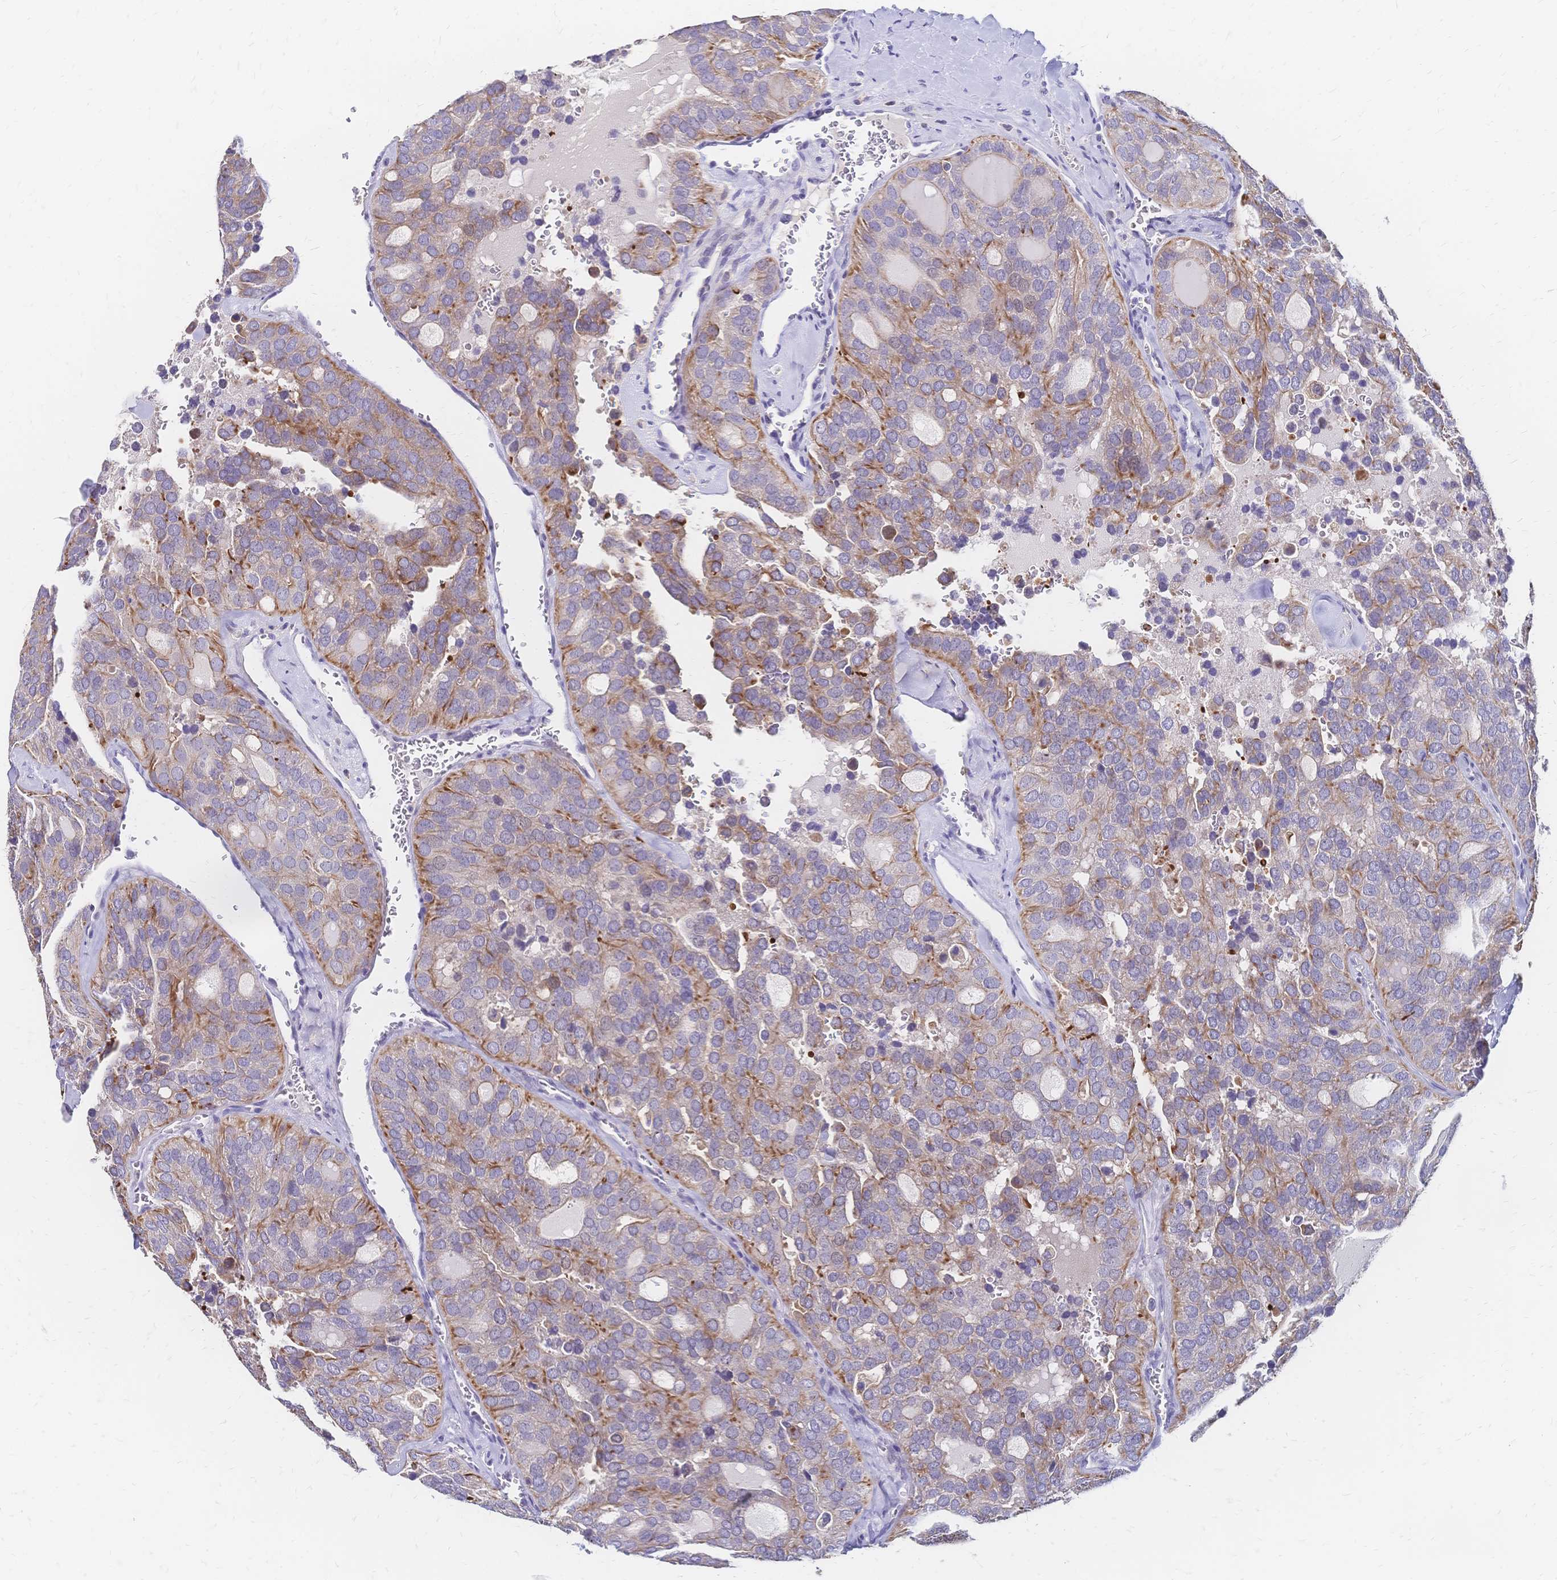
{"staining": {"intensity": "moderate", "quantity": "<25%", "location": "cytoplasmic/membranous"}, "tissue": "thyroid cancer", "cell_type": "Tumor cells", "image_type": "cancer", "snomed": [{"axis": "morphology", "description": "Follicular adenoma carcinoma, NOS"}, {"axis": "topography", "description": "Thyroid gland"}], "caption": "Protein expression analysis of thyroid cancer reveals moderate cytoplasmic/membranous expression in approximately <25% of tumor cells.", "gene": "DTNB", "patient": {"sex": "male", "age": 75}}